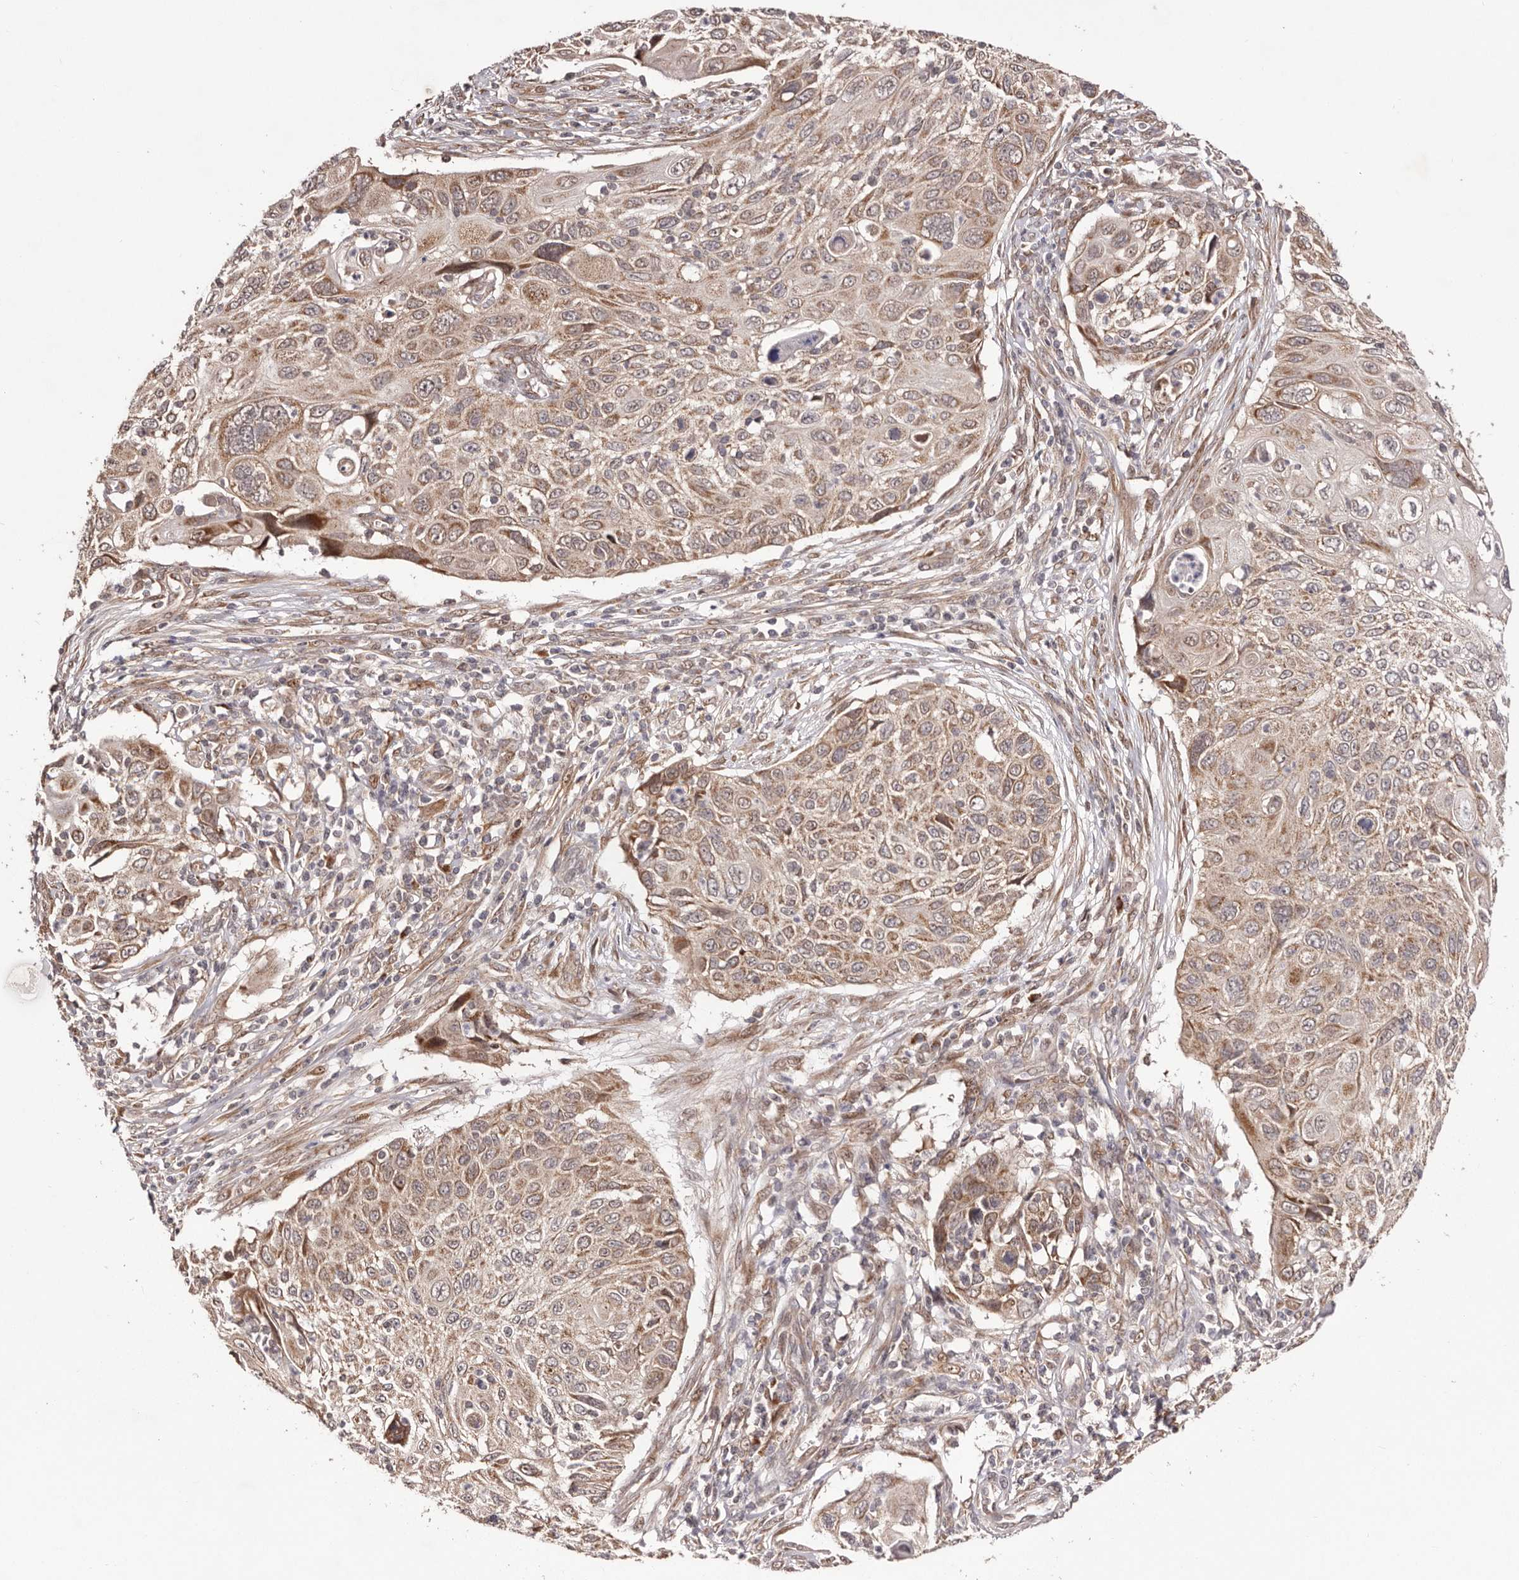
{"staining": {"intensity": "moderate", "quantity": ">75%", "location": "cytoplasmic/membranous"}, "tissue": "cervical cancer", "cell_type": "Tumor cells", "image_type": "cancer", "snomed": [{"axis": "morphology", "description": "Squamous cell carcinoma, NOS"}, {"axis": "topography", "description": "Cervix"}], "caption": "This is an image of immunohistochemistry staining of cervical cancer (squamous cell carcinoma), which shows moderate positivity in the cytoplasmic/membranous of tumor cells.", "gene": "EGR3", "patient": {"sex": "female", "age": 70}}